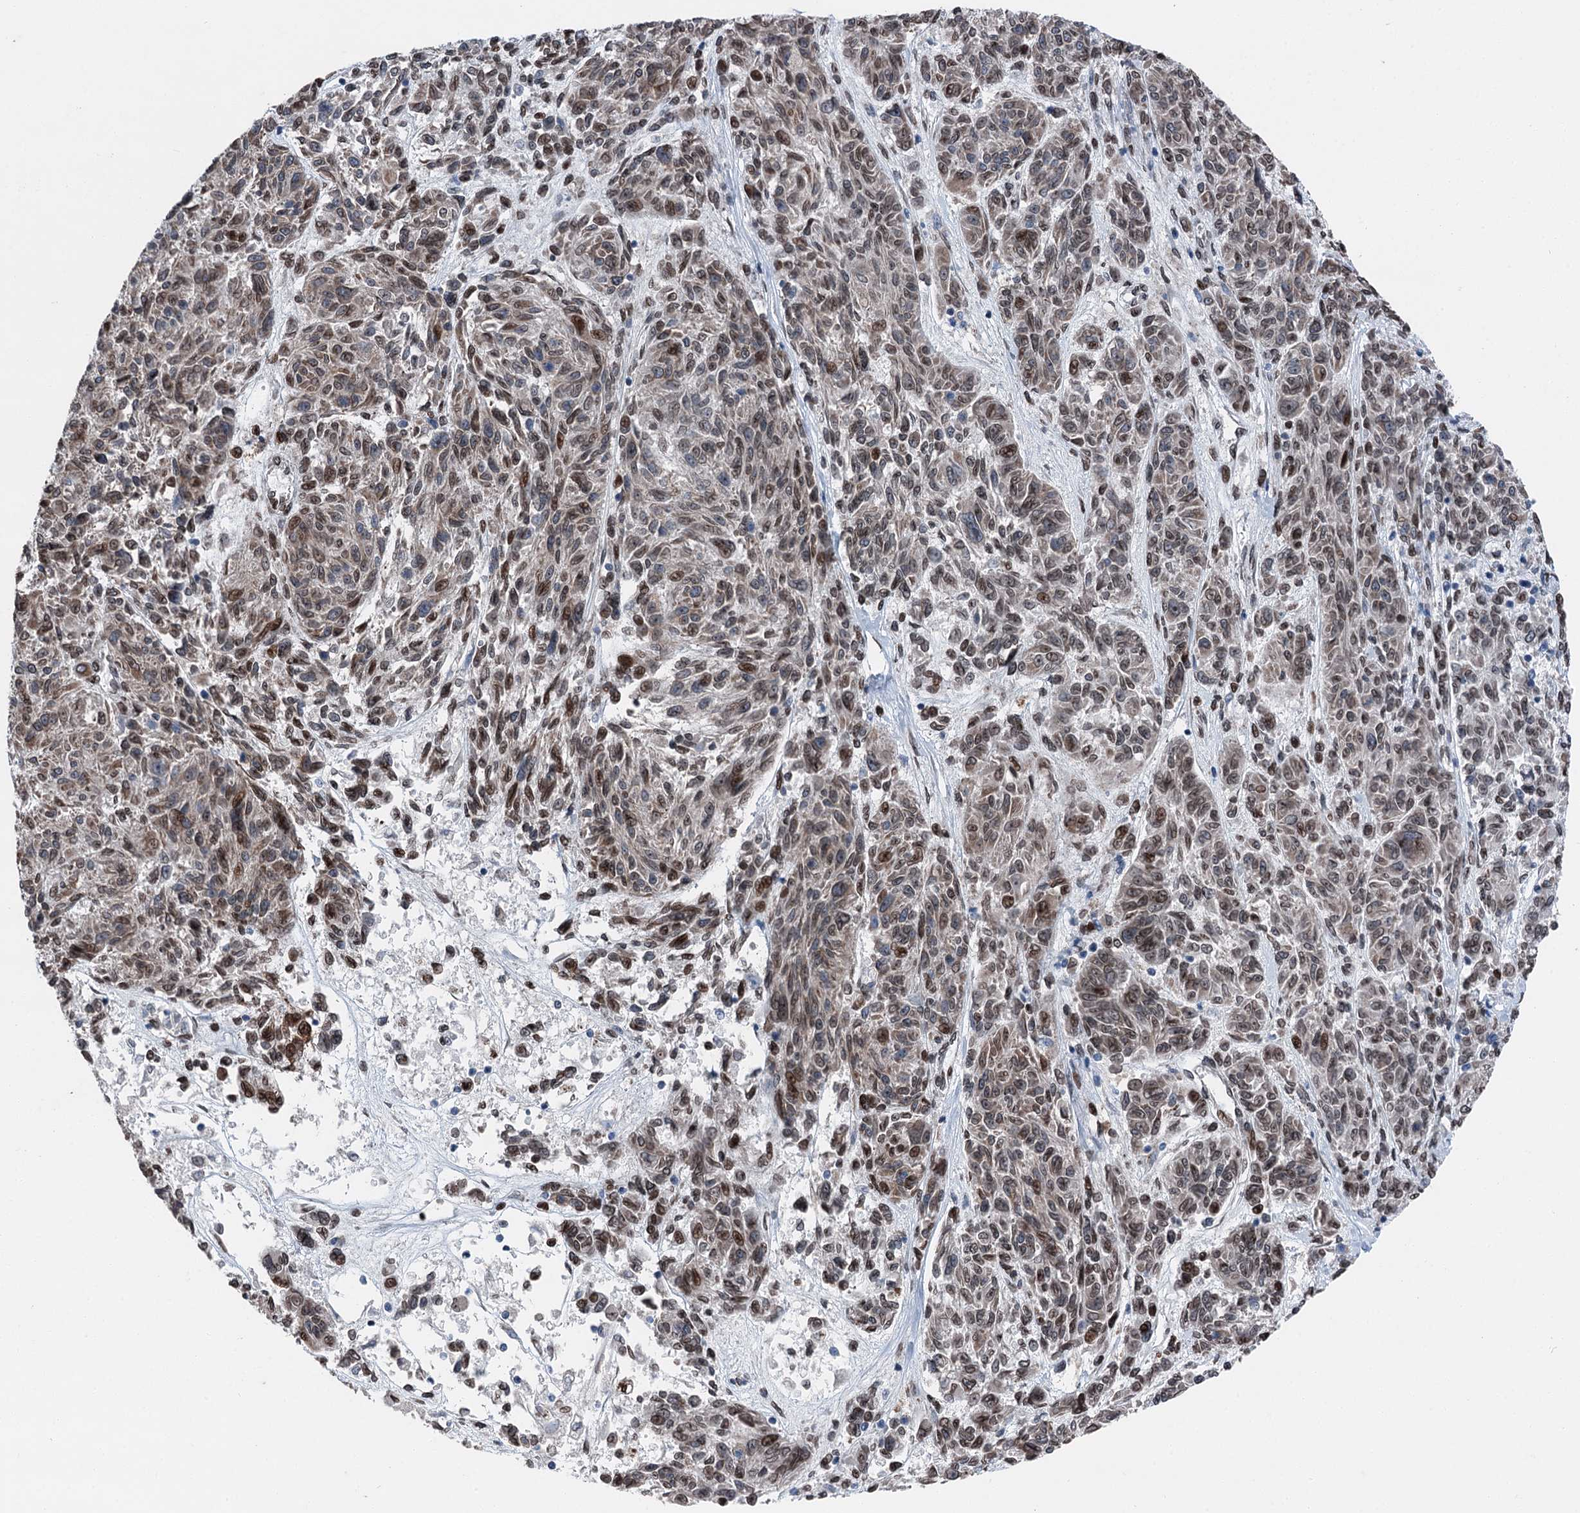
{"staining": {"intensity": "moderate", "quantity": ">75%", "location": "cytoplasmic/membranous,nuclear"}, "tissue": "melanoma", "cell_type": "Tumor cells", "image_type": "cancer", "snomed": [{"axis": "morphology", "description": "Malignant melanoma, NOS"}, {"axis": "topography", "description": "Skin"}], "caption": "Immunohistochemical staining of human melanoma shows medium levels of moderate cytoplasmic/membranous and nuclear protein staining in about >75% of tumor cells.", "gene": "MRPL14", "patient": {"sex": "male", "age": 53}}